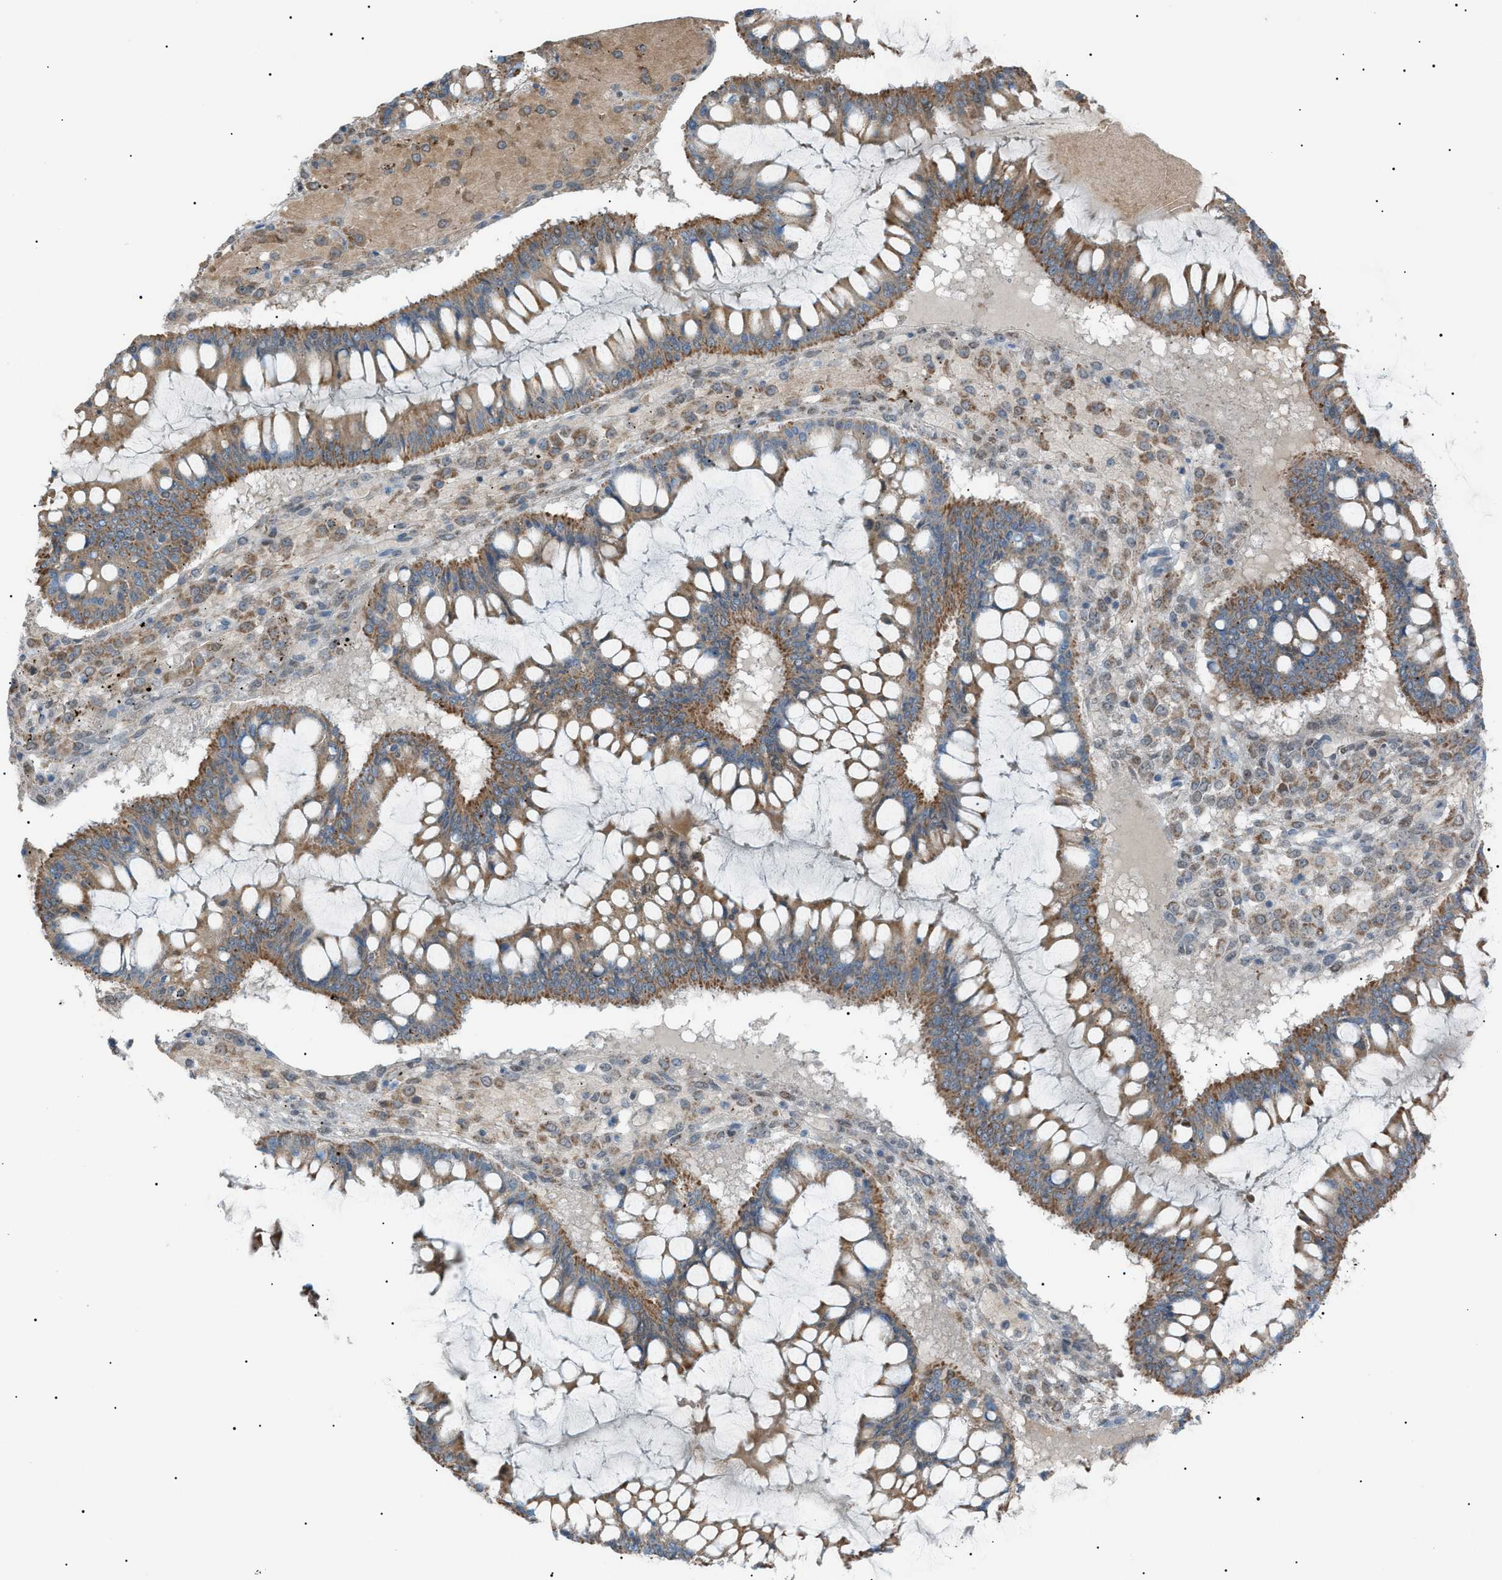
{"staining": {"intensity": "moderate", "quantity": ">75%", "location": "cytoplasmic/membranous"}, "tissue": "ovarian cancer", "cell_type": "Tumor cells", "image_type": "cancer", "snomed": [{"axis": "morphology", "description": "Cystadenocarcinoma, mucinous, NOS"}, {"axis": "topography", "description": "Ovary"}], "caption": "Human mucinous cystadenocarcinoma (ovarian) stained with a protein marker shows moderate staining in tumor cells.", "gene": "ZNF516", "patient": {"sex": "female", "age": 73}}